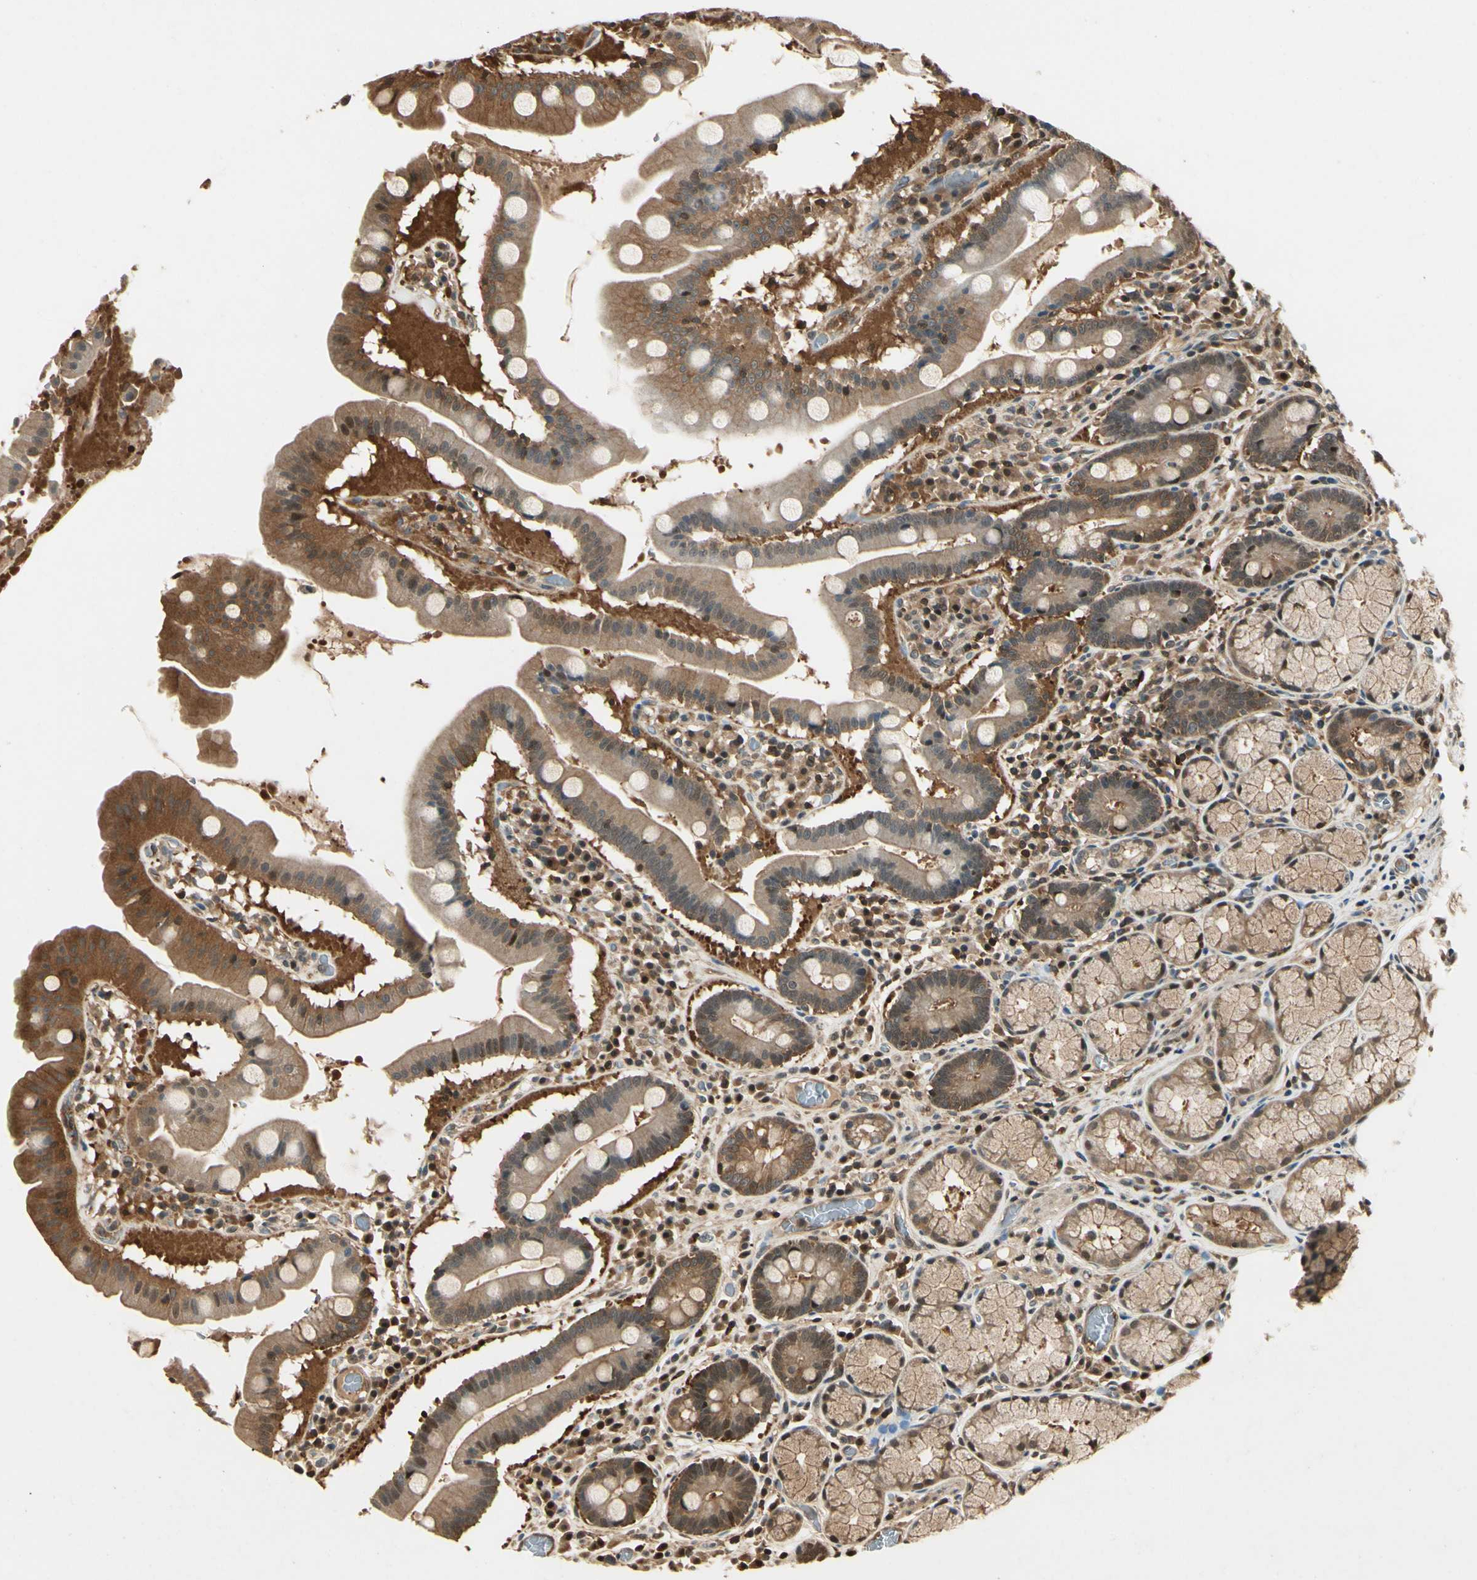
{"staining": {"intensity": "moderate", "quantity": ">75%", "location": "cytoplasmic/membranous"}, "tissue": "stomach", "cell_type": "Glandular cells", "image_type": "normal", "snomed": [{"axis": "morphology", "description": "Normal tissue, NOS"}, {"axis": "topography", "description": "Stomach, lower"}], "caption": "Glandular cells display medium levels of moderate cytoplasmic/membranous expression in about >75% of cells in normal stomach. (IHC, brightfield microscopy, high magnification).", "gene": "YWHAB", "patient": {"sex": "male", "age": 56}}